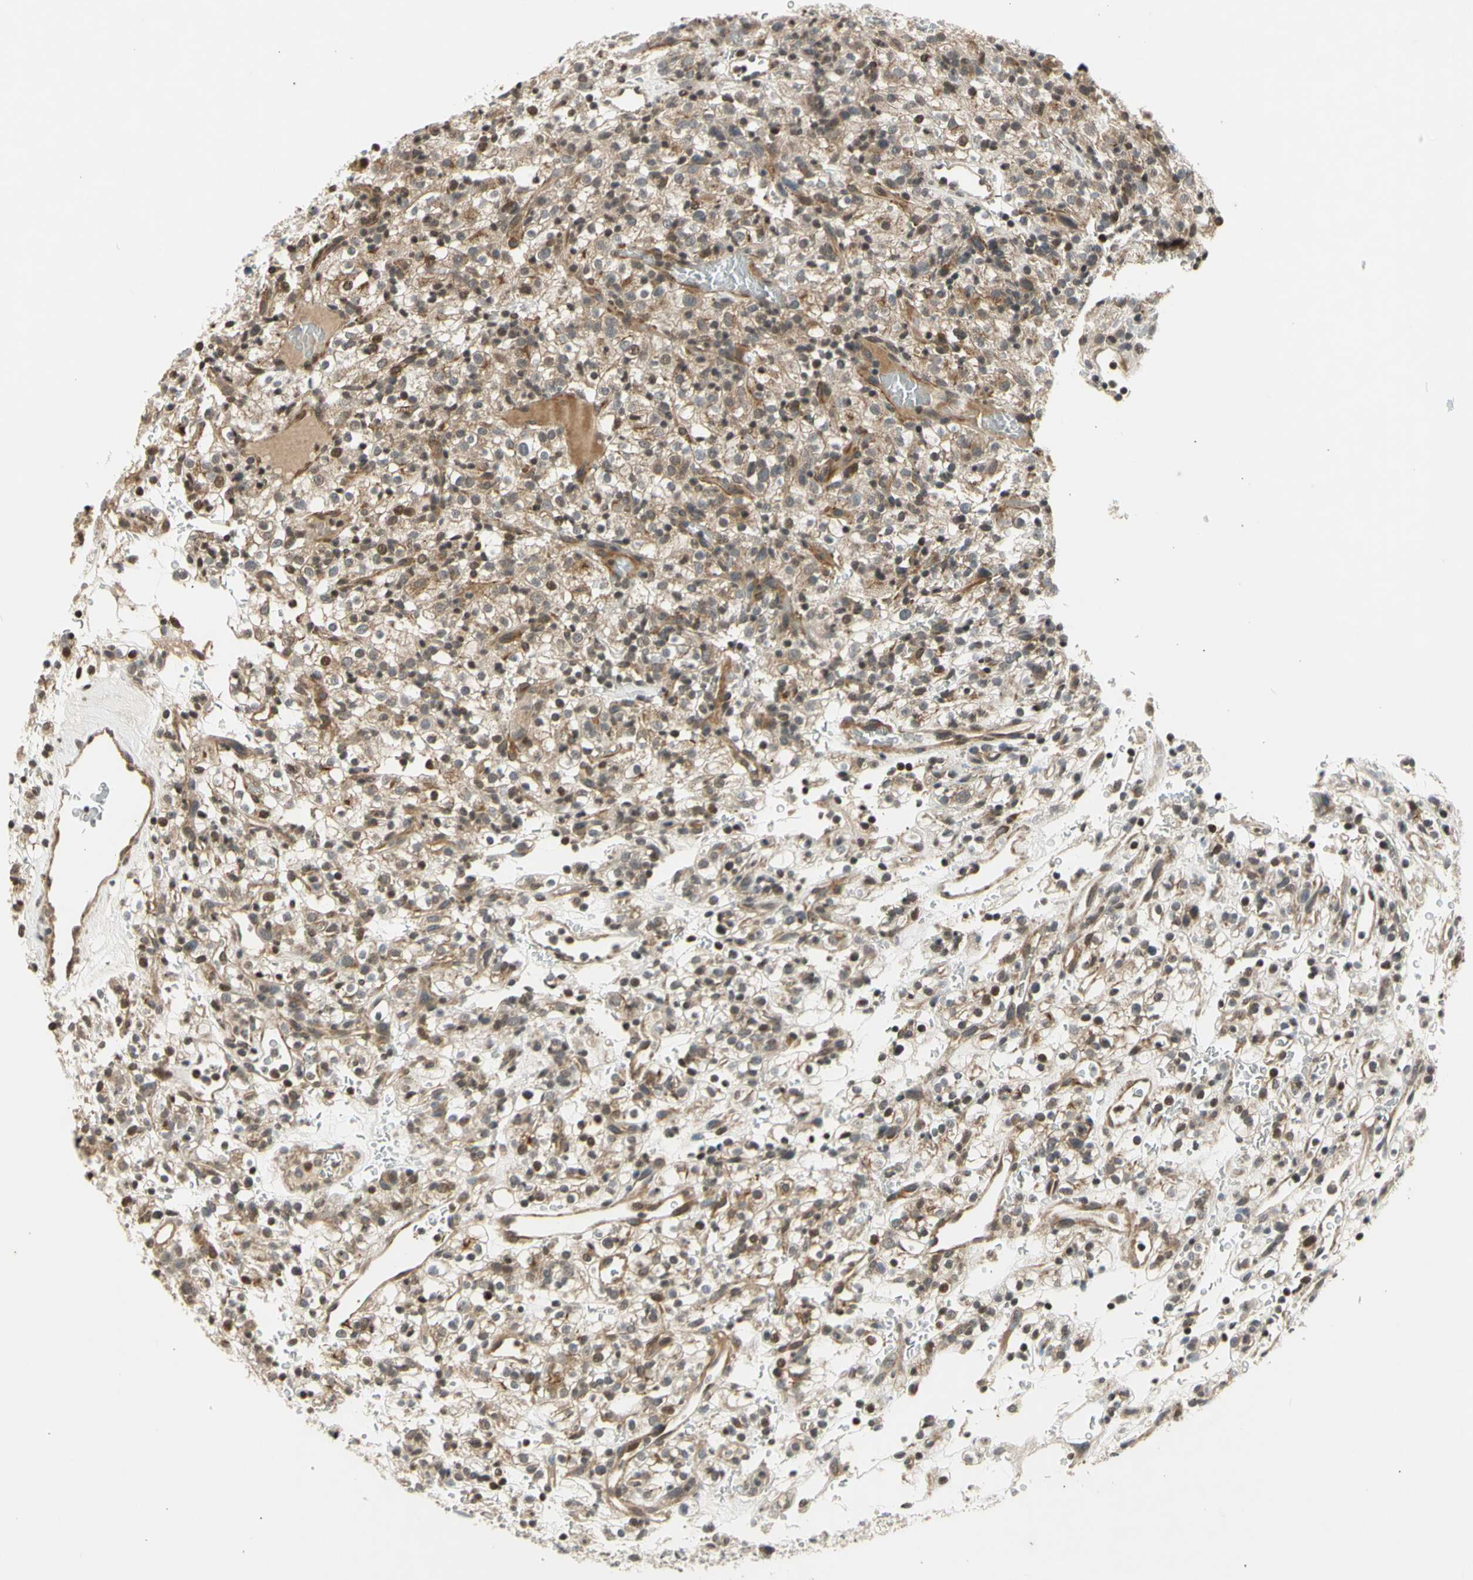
{"staining": {"intensity": "moderate", "quantity": "25%-75%", "location": "cytoplasmic/membranous,nuclear"}, "tissue": "renal cancer", "cell_type": "Tumor cells", "image_type": "cancer", "snomed": [{"axis": "morphology", "description": "Normal tissue, NOS"}, {"axis": "morphology", "description": "Adenocarcinoma, NOS"}, {"axis": "topography", "description": "Kidney"}], "caption": "Adenocarcinoma (renal) stained with a protein marker demonstrates moderate staining in tumor cells.", "gene": "EFNB2", "patient": {"sex": "female", "age": 72}}